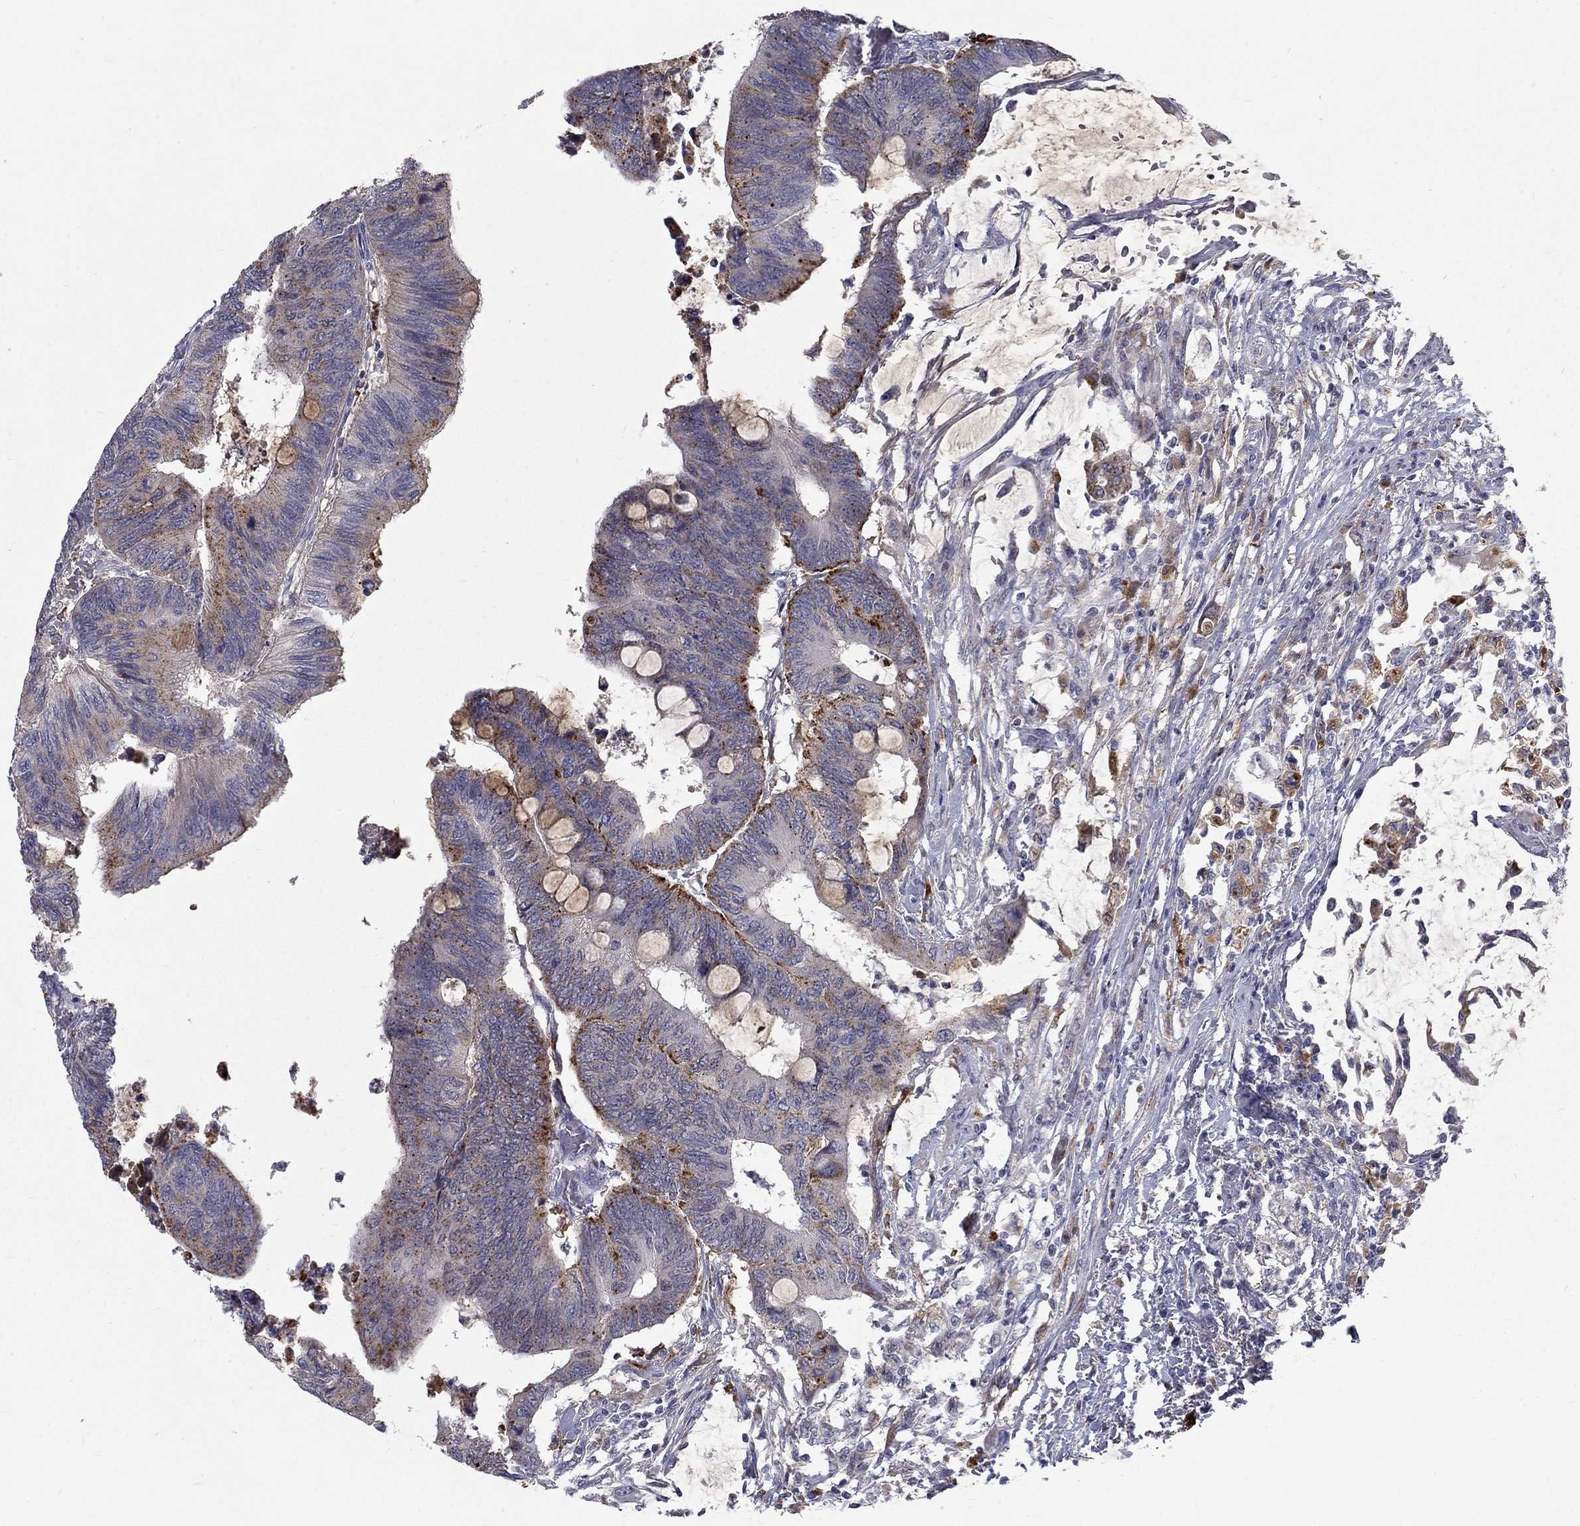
{"staining": {"intensity": "strong", "quantity": "<25%", "location": "cytoplasmic/membranous"}, "tissue": "colorectal cancer", "cell_type": "Tumor cells", "image_type": "cancer", "snomed": [{"axis": "morphology", "description": "Normal tissue, NOS"}, {"axis": "morphology", "description": "Adenocarcinoma, NOS"}, {"axis": "topography", "description": "Rectum"}, {"axis": "topography", "description": "Peripheral nerve tissue"}], "caption": "Colorectal cancer (adenocarcinoma) stained for a protein (brown) demonstrates strong cytoplasmic/membranous positive expression in about <25% of tumor cells.", "gene": "EPDR1", "patient": {"sex": "male", "age": 92}}